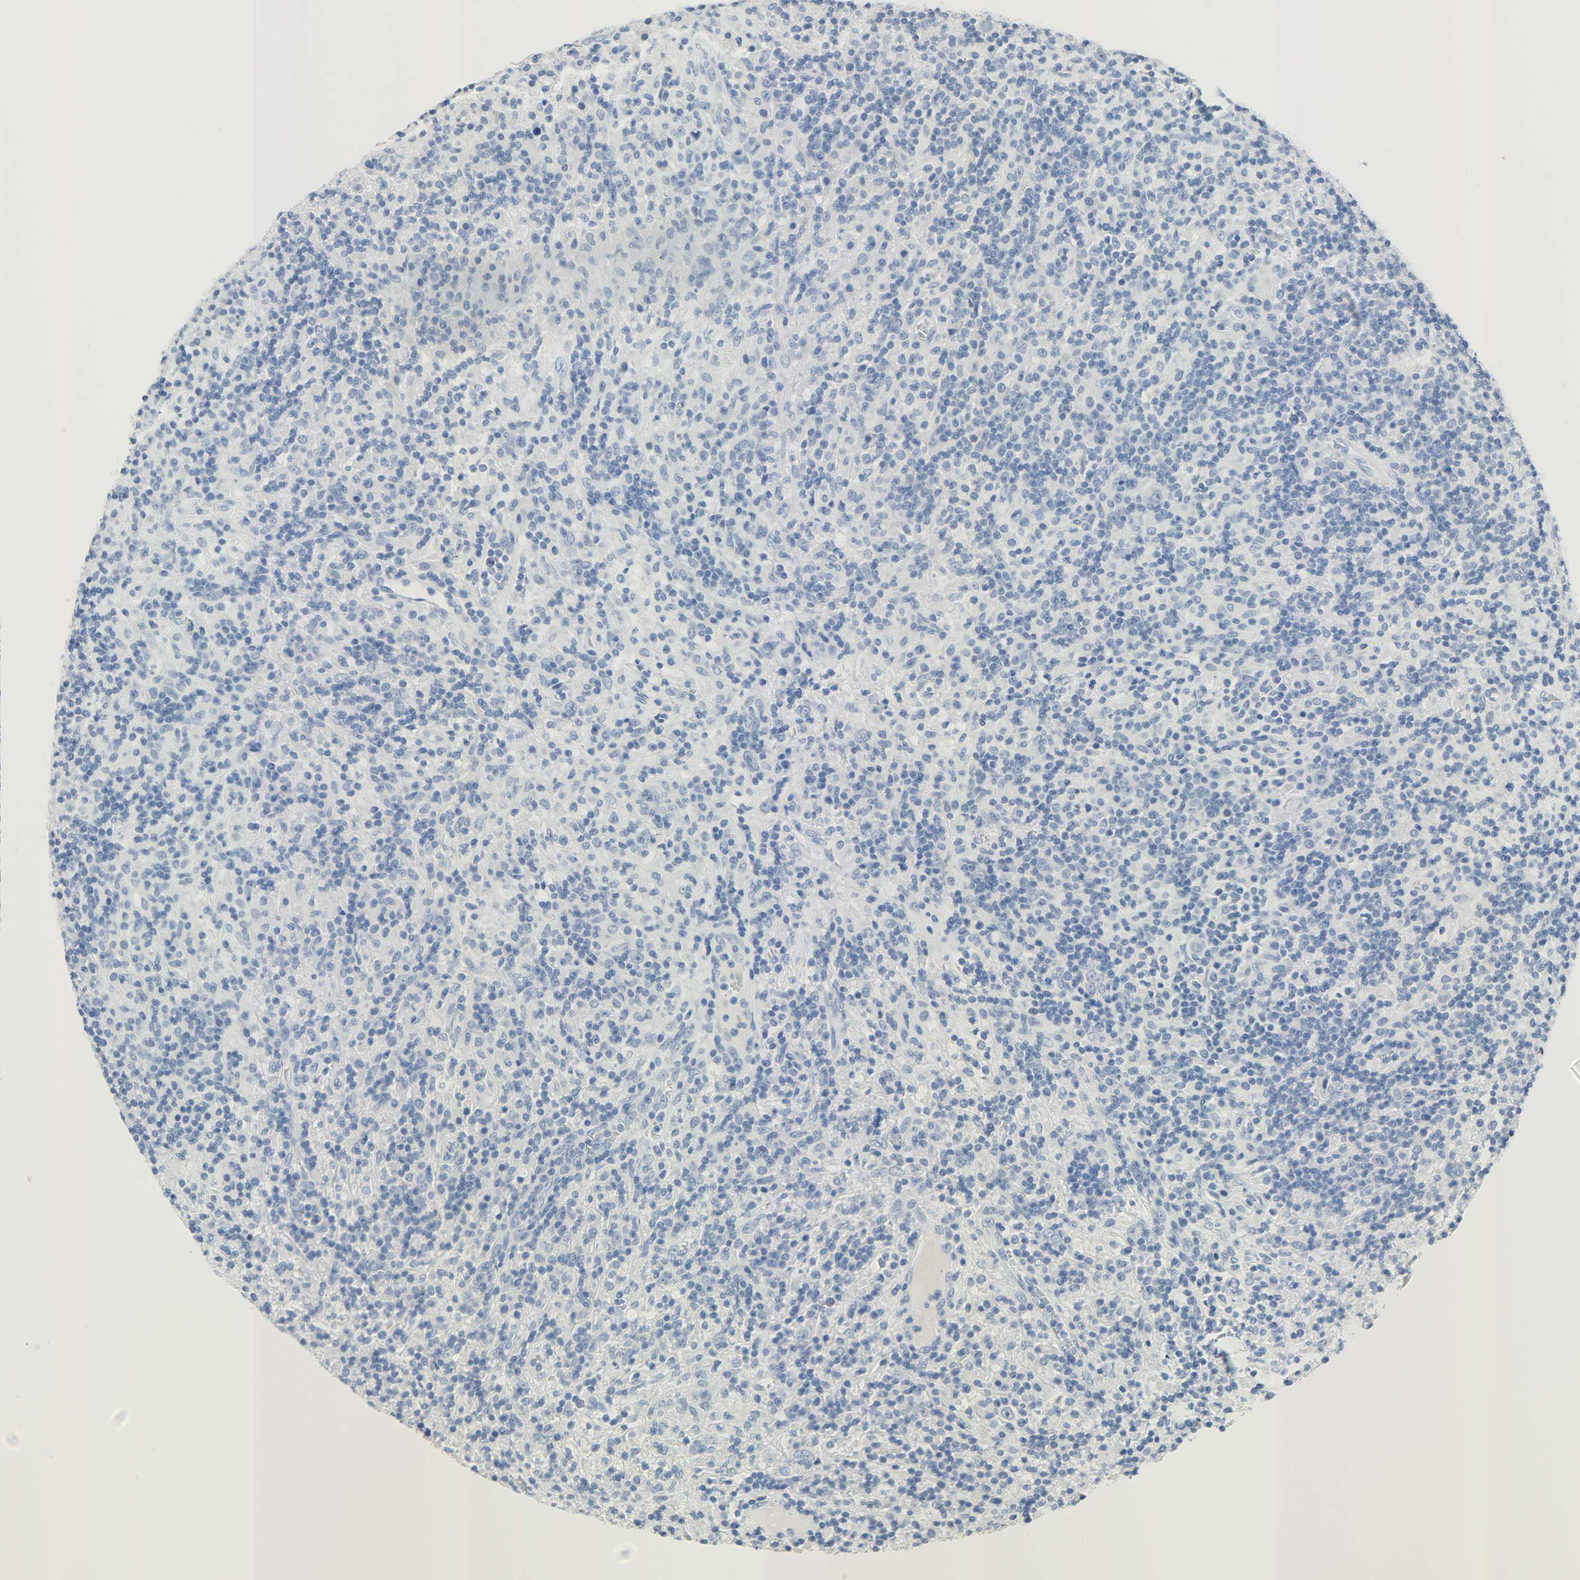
{"staining": {"intensity": "negative", "quantity": "none", "location": "none"}, "tissue": "lymphoma", "cell_type": "Tumor cells", "image_type": "cancer", "snomed": [{"axis": "morphology", "description": "Hodgkin's disease, NOS"}, {"axis": "topography", "description": "Lymph node"}], "caption": "There is no significant positivity in tumor cells of Hodgkin's disease.", "gene": "CA3", "patient": {"sex": "male", "age": 70}}